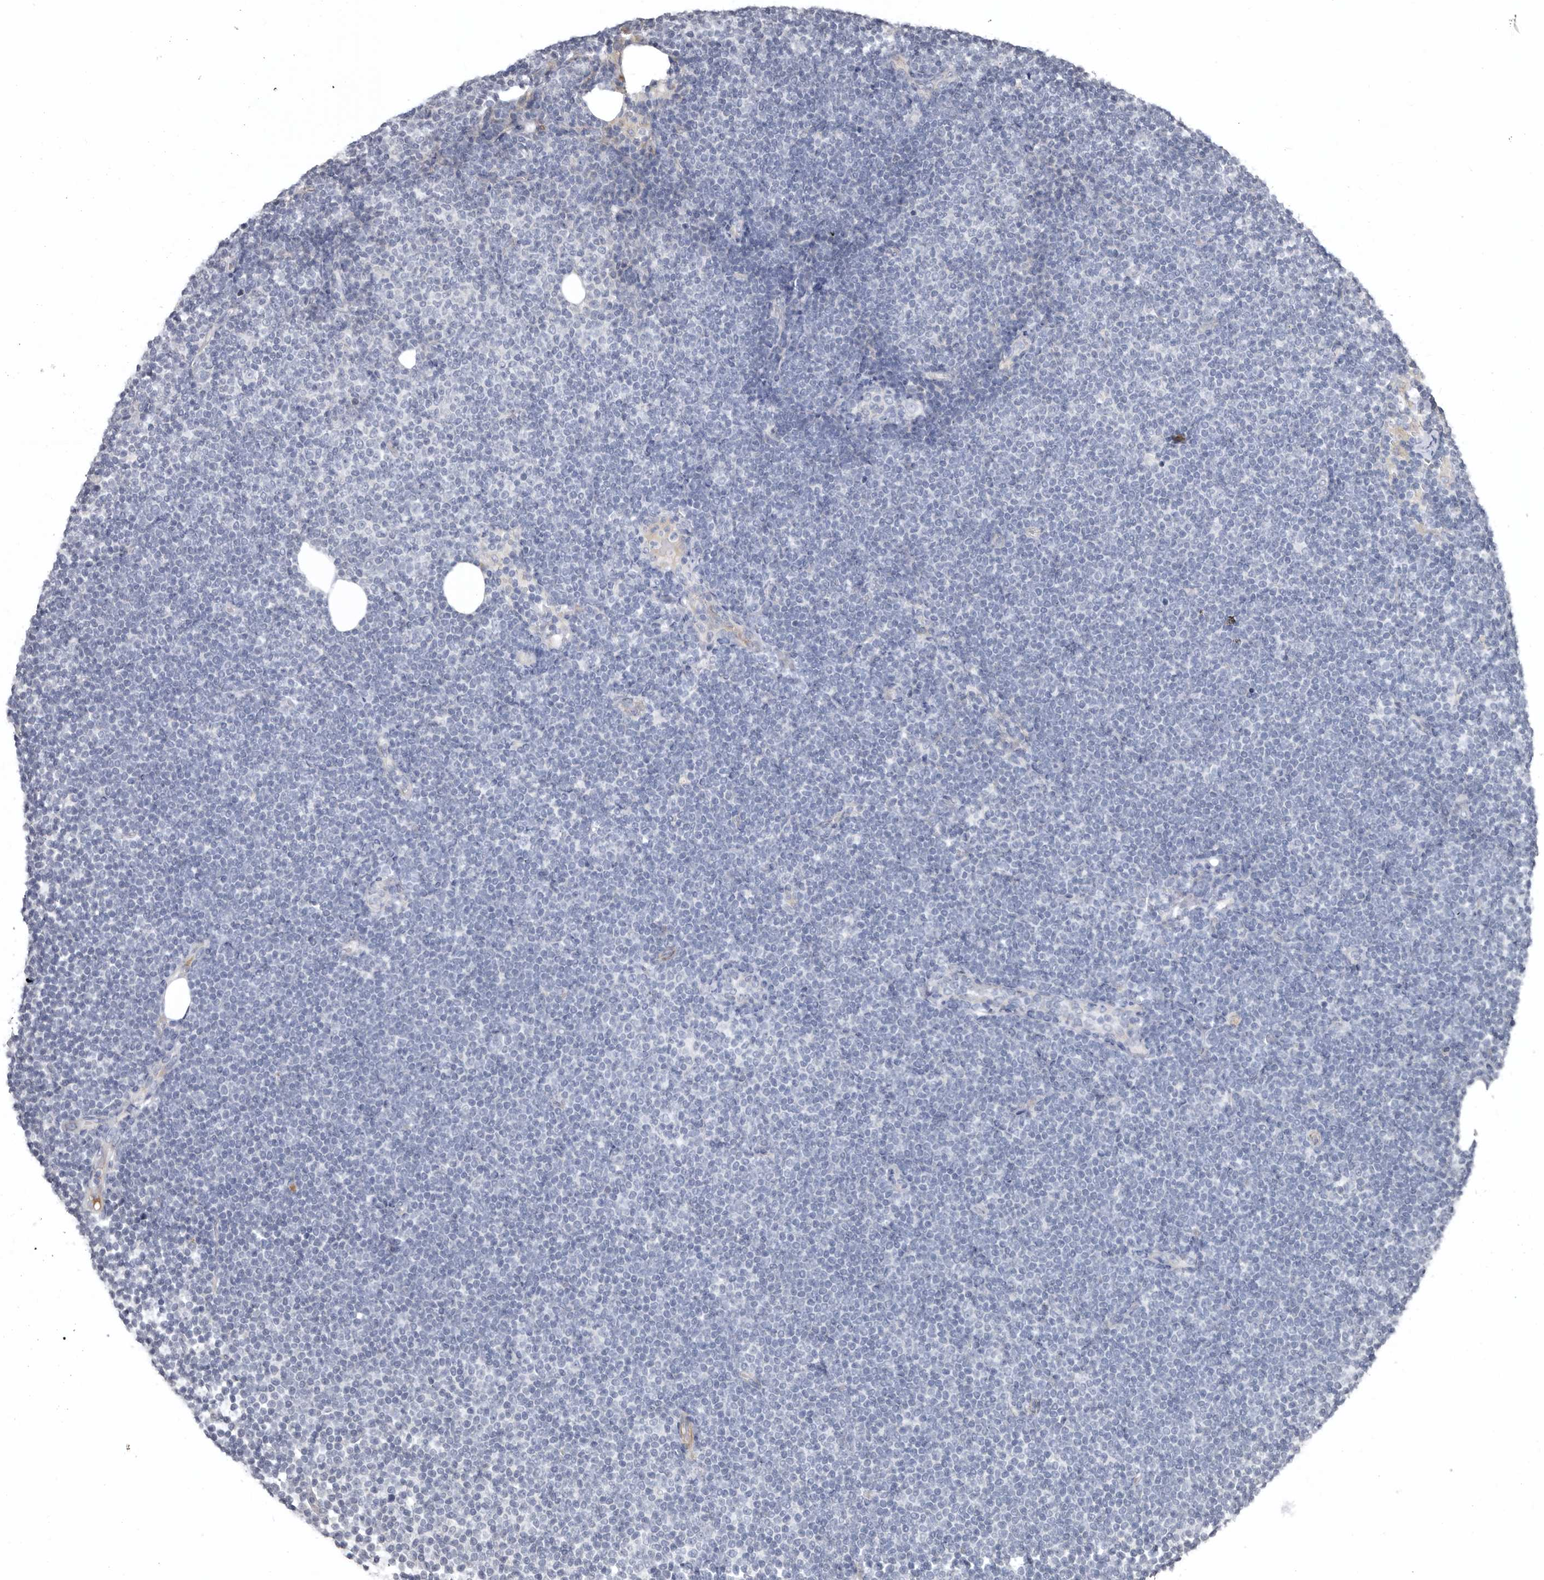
{"staining": {"intensity": "negative", "quantity": "none", "location": "none"}, "tissue": "lymphoma", "cell_type": "Tumor cells", "image_type": "cancer", "snomed": [{"axis": "morphology", "description": "Malignant lymphoma, non-Hodgkin's type, Low grade"}, {"axis": "topography", "description": "Lymph node"}], "caption": "Immunohistochemical staining of human lymphoma exhibits no significant expression in tumor cells. (DAB immunohistochemistry, high magnification).", "gene": "ZNF114", "patient": {"sex": "female", "age": 53}}